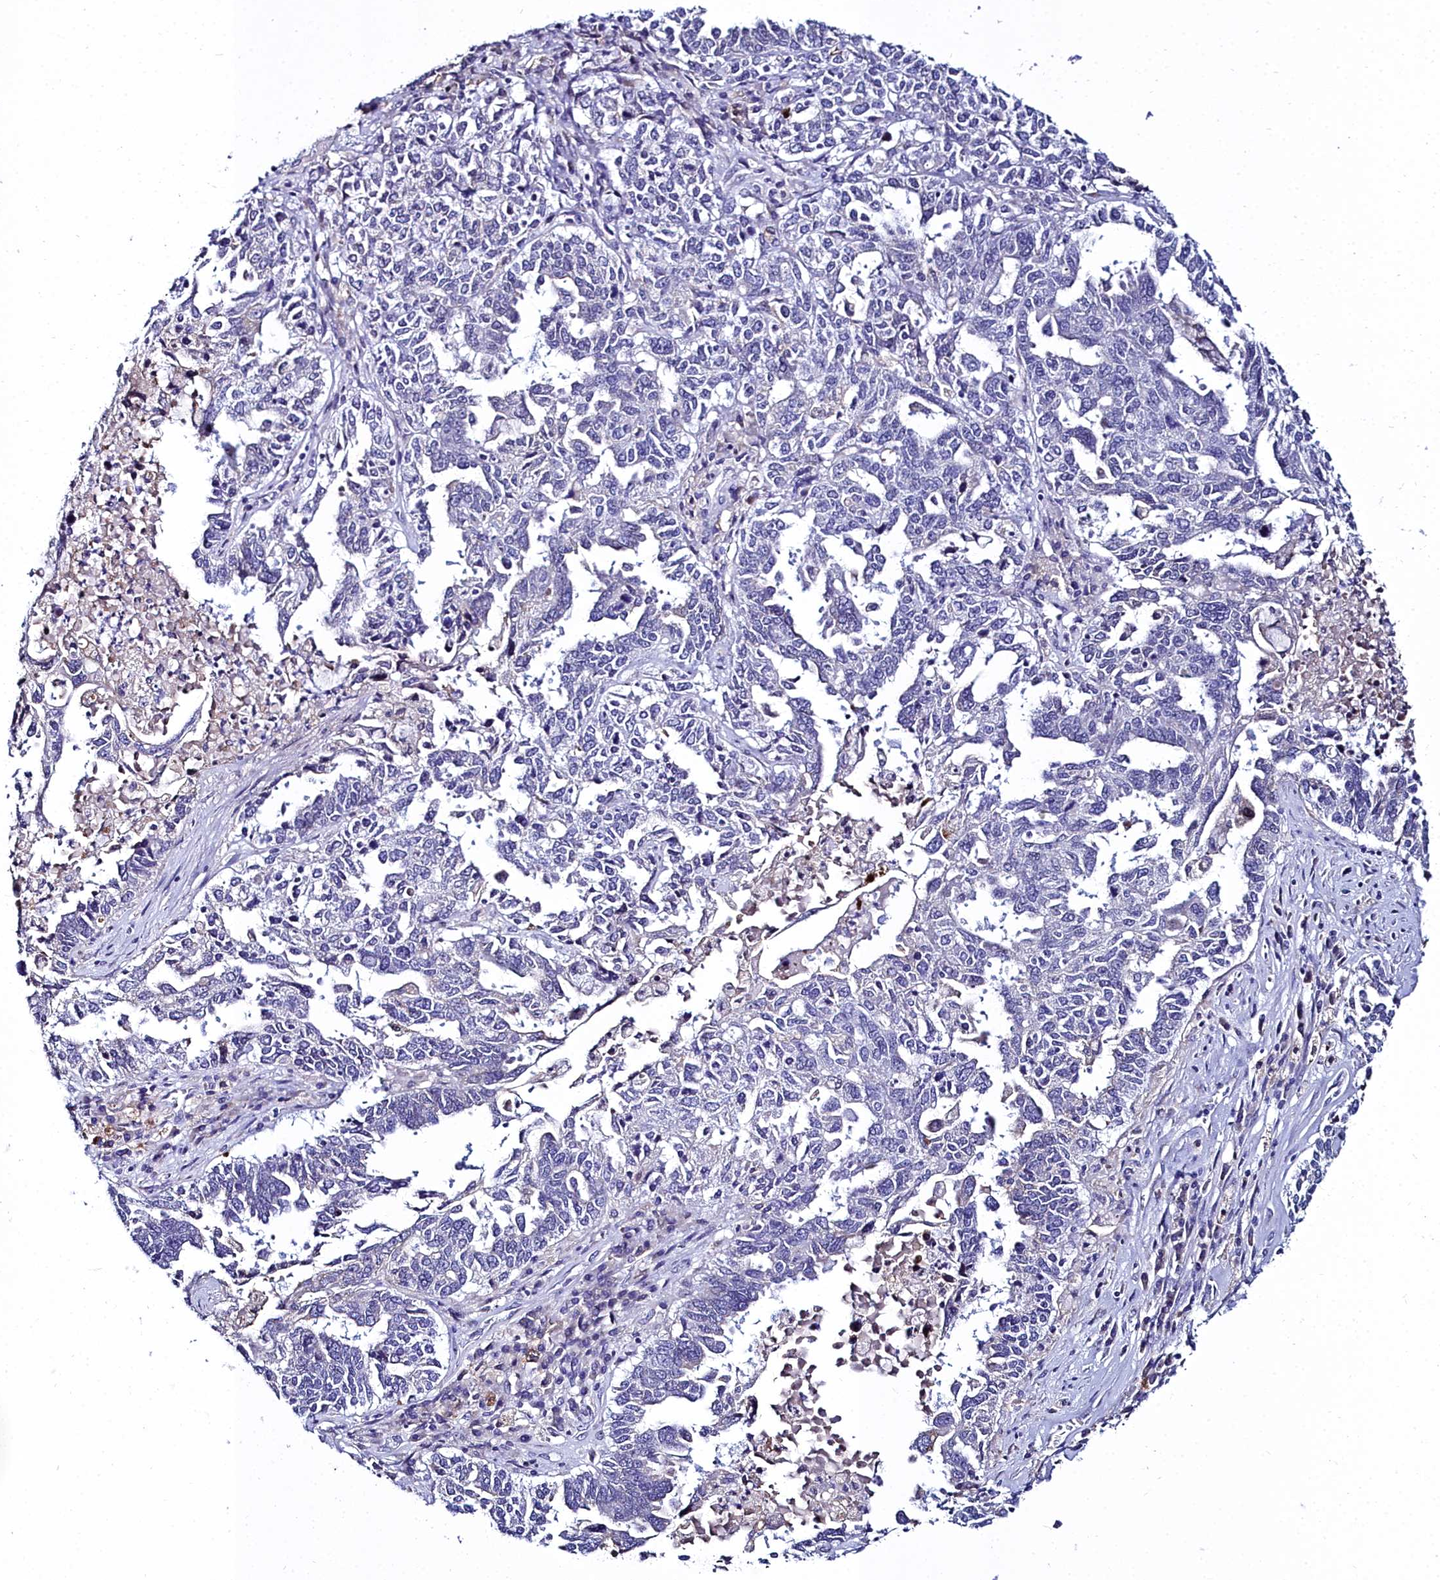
{"staining": {"intensity": "negative", "quantity": "none", "location": "none"}, "tissue": "ovarian cancer", "cell_type": "Tumor cells", "image_type": "cancer", "snomed": [{"axis": "morphology", "description": "Carcinoma, endometroid"}, {"axis": "topography", "description": "Ovary"}], "caption": "Immunohistochemistry (IHC) histopathology image of endometroid carcinoma (ovarian) stained for a protein (brown), which demonstrates no positivity in tumor cells.", "gene": "ELAPOR2", "patient": {"sex": "female", "age": 62}}